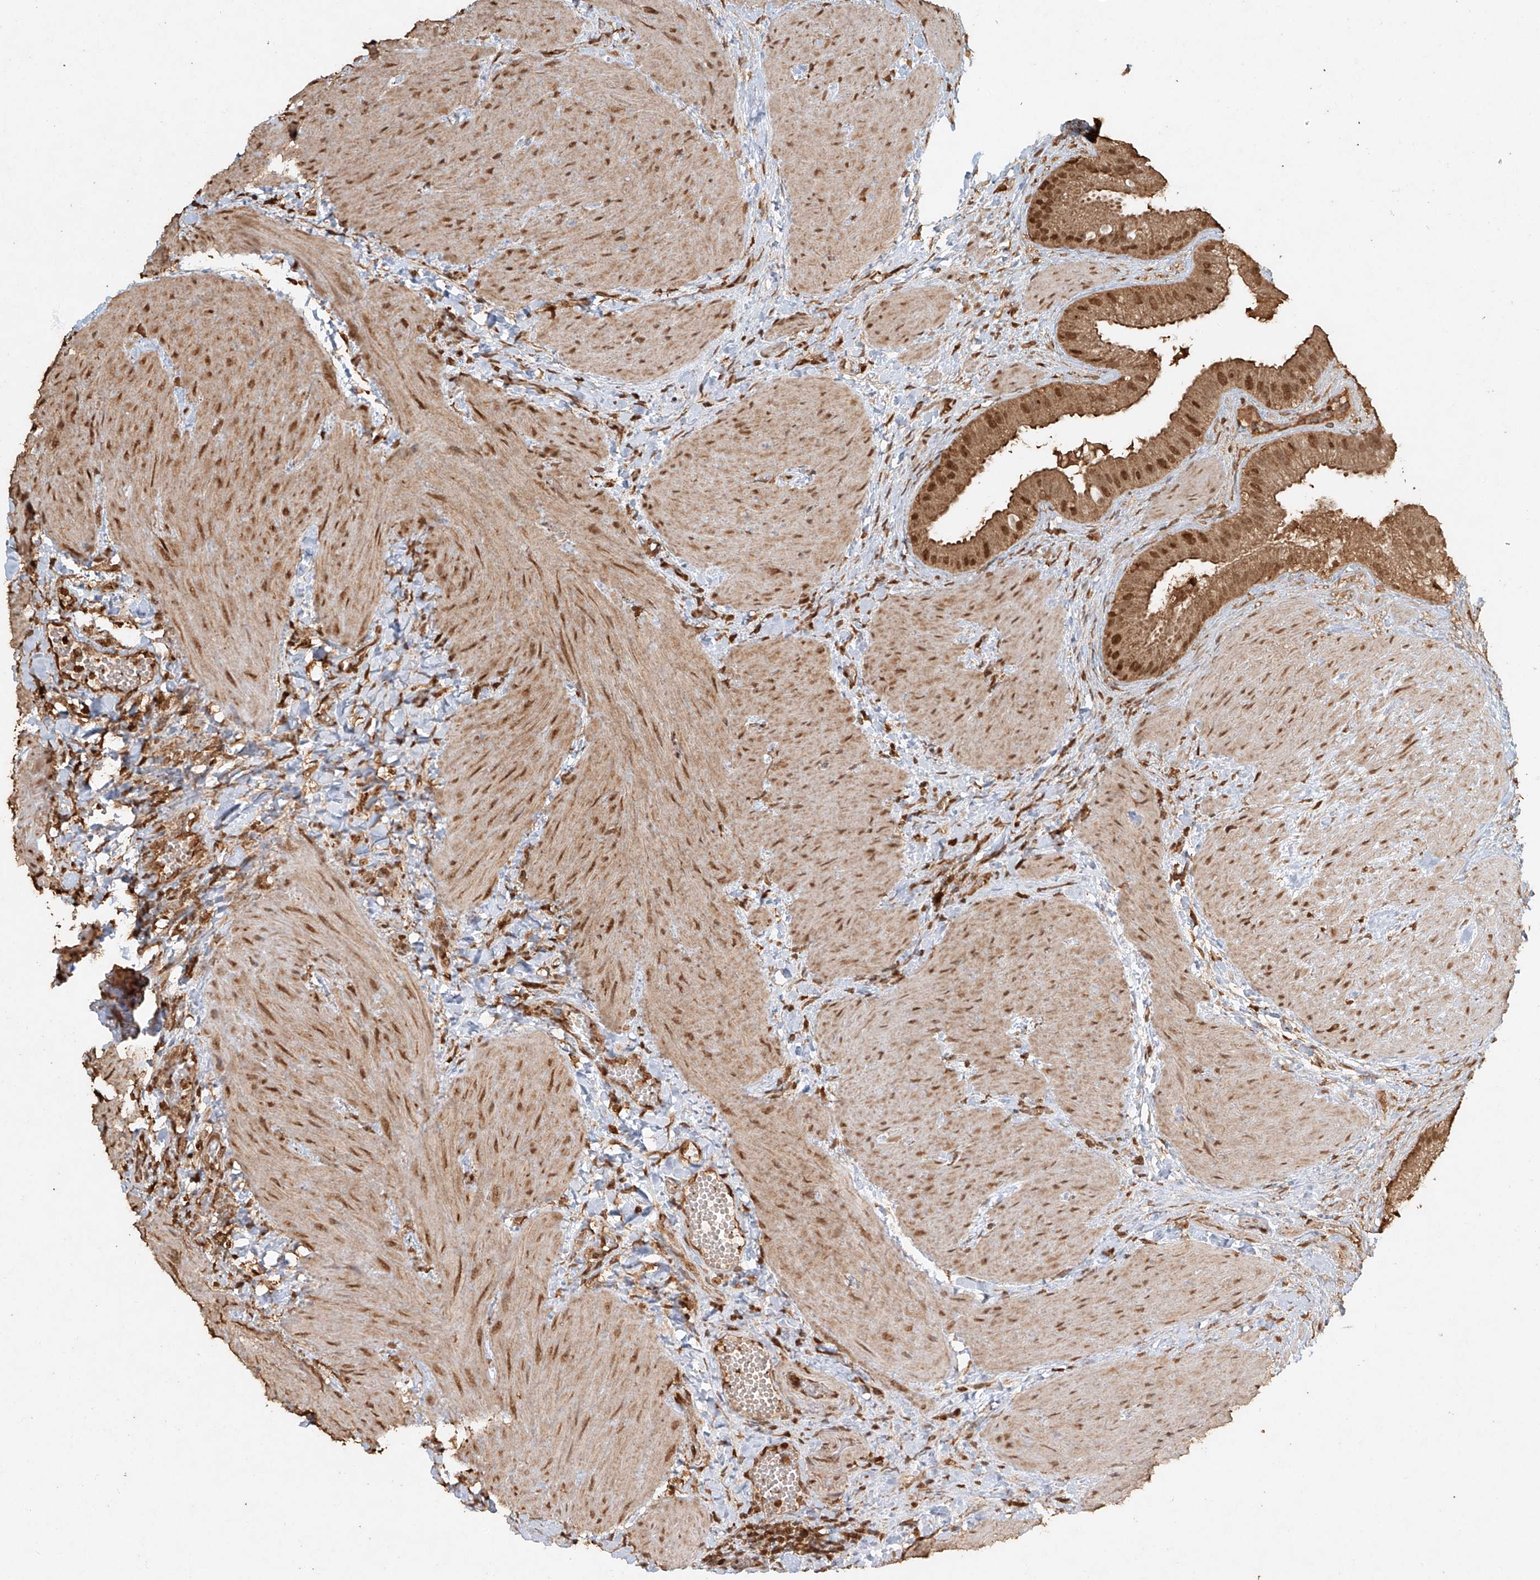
{"staining": {"intensity": "moderate", "quantity": ">75%", "location": "cytoplasmic/membranous,nuclear"}, "tissue": "gallbladder", "cell_type": "Glandular cells", "image_type": "normal", "snomed": [{"axis": "morphology", "description": "Normal tissue, NOS"}, {"axis": "topography", "description": "Gallbladder"}], "caption": "Human gallbladder stained for a protein (brown) demonstrates moderate cytoplasmic/membranous,nuclear positive positivity in approximately >75% of glandular cells.", "gene": "TIGAR", "patient": {"sex": "male", "age": 55}}